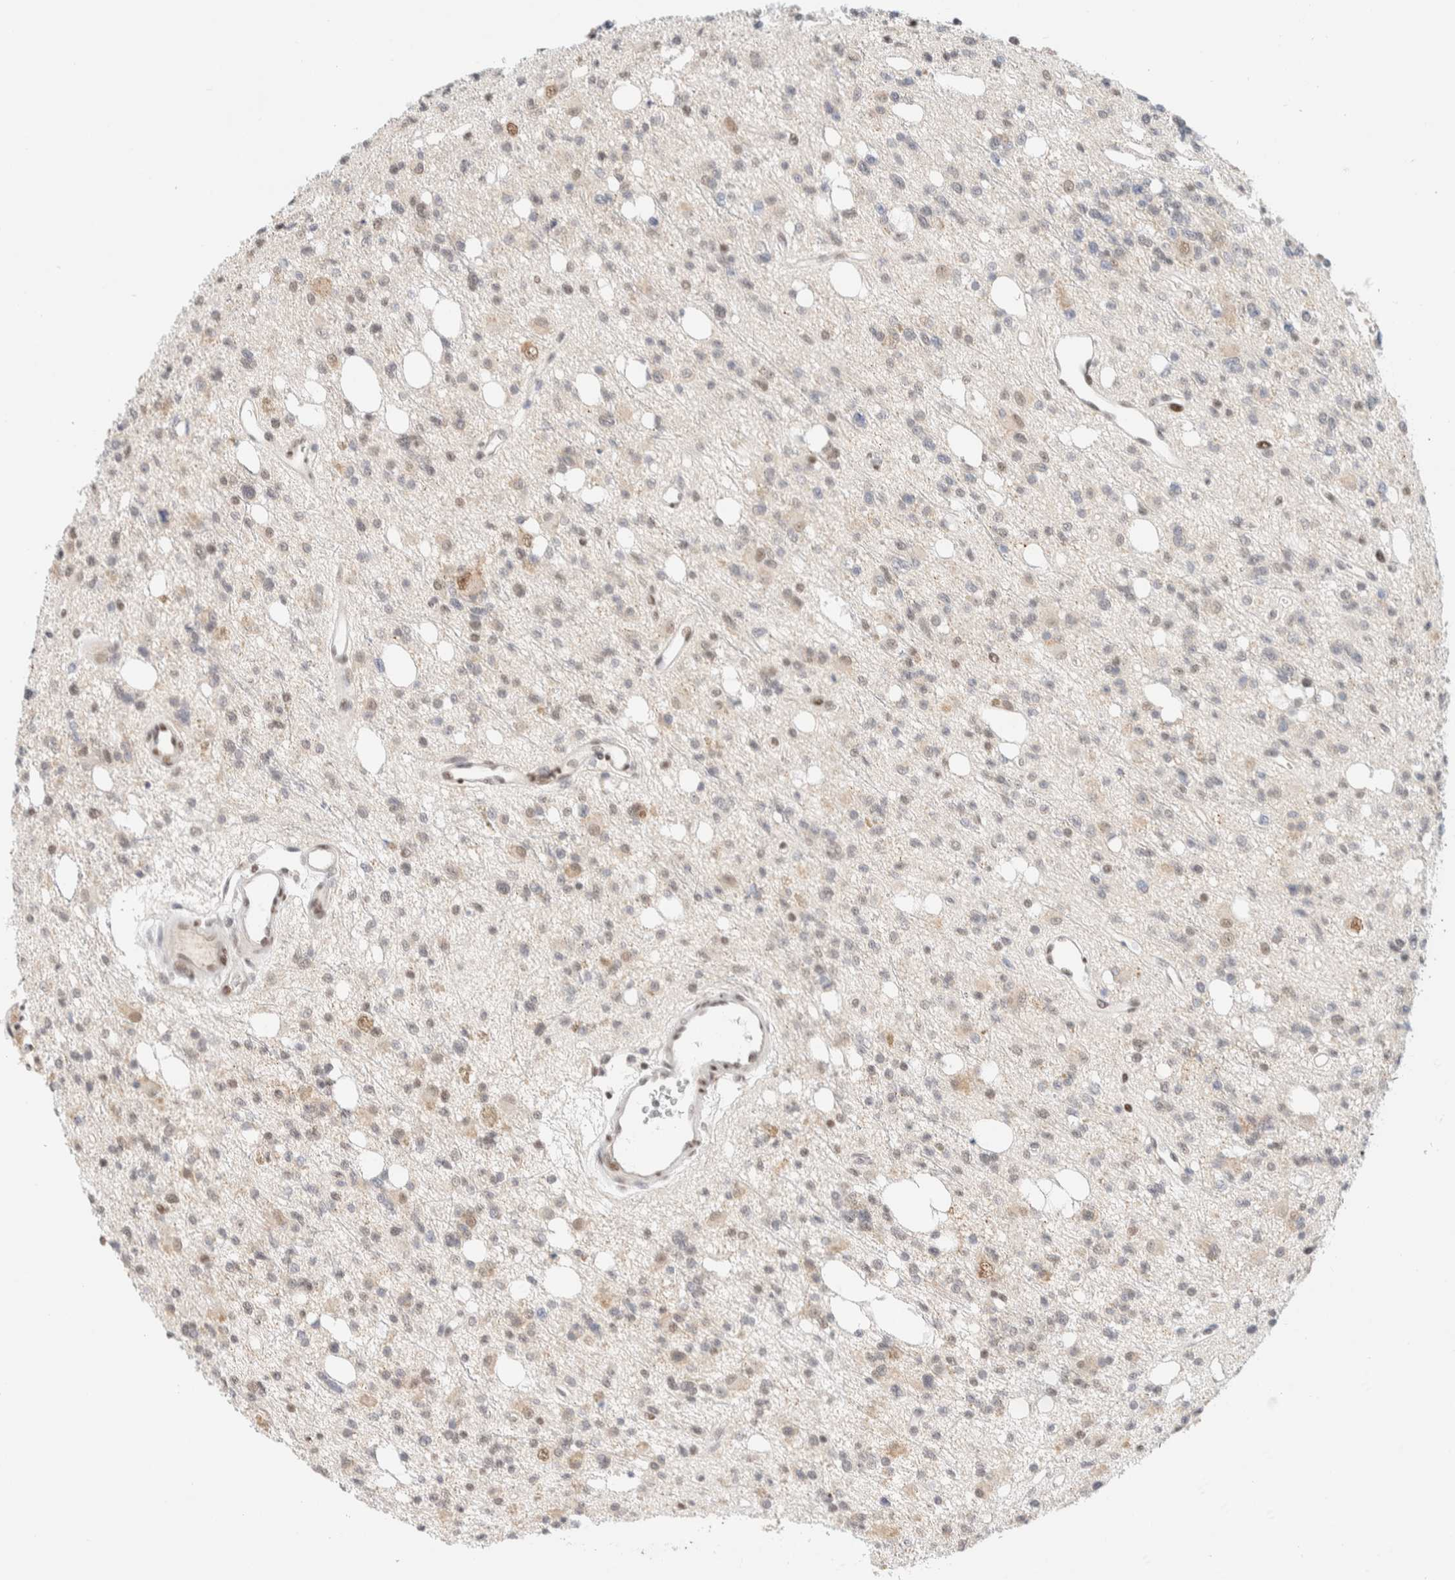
{"staining": {"intensity": "weak", "quantity": "<25%", "location": "cytoplasmic/membranous,nuclear"}, "tissue": "glioma", "cell_type": "Tumor cells", "image_type": "cancer", "snomed": [{"axis": "morphology", "description": "Glioma, malignant, High grade"}, {"axis": "topography", "description": "Brain"}], "caption": "Immunohistochemistry image of neoplastic tissue: glioma stained with DAB (3,3'-diaminobenzidine) demonstrates no significant protein staining in tumor cells.", "gene": "PYGO2", "patient": {"sex": "female", "age": 62}}